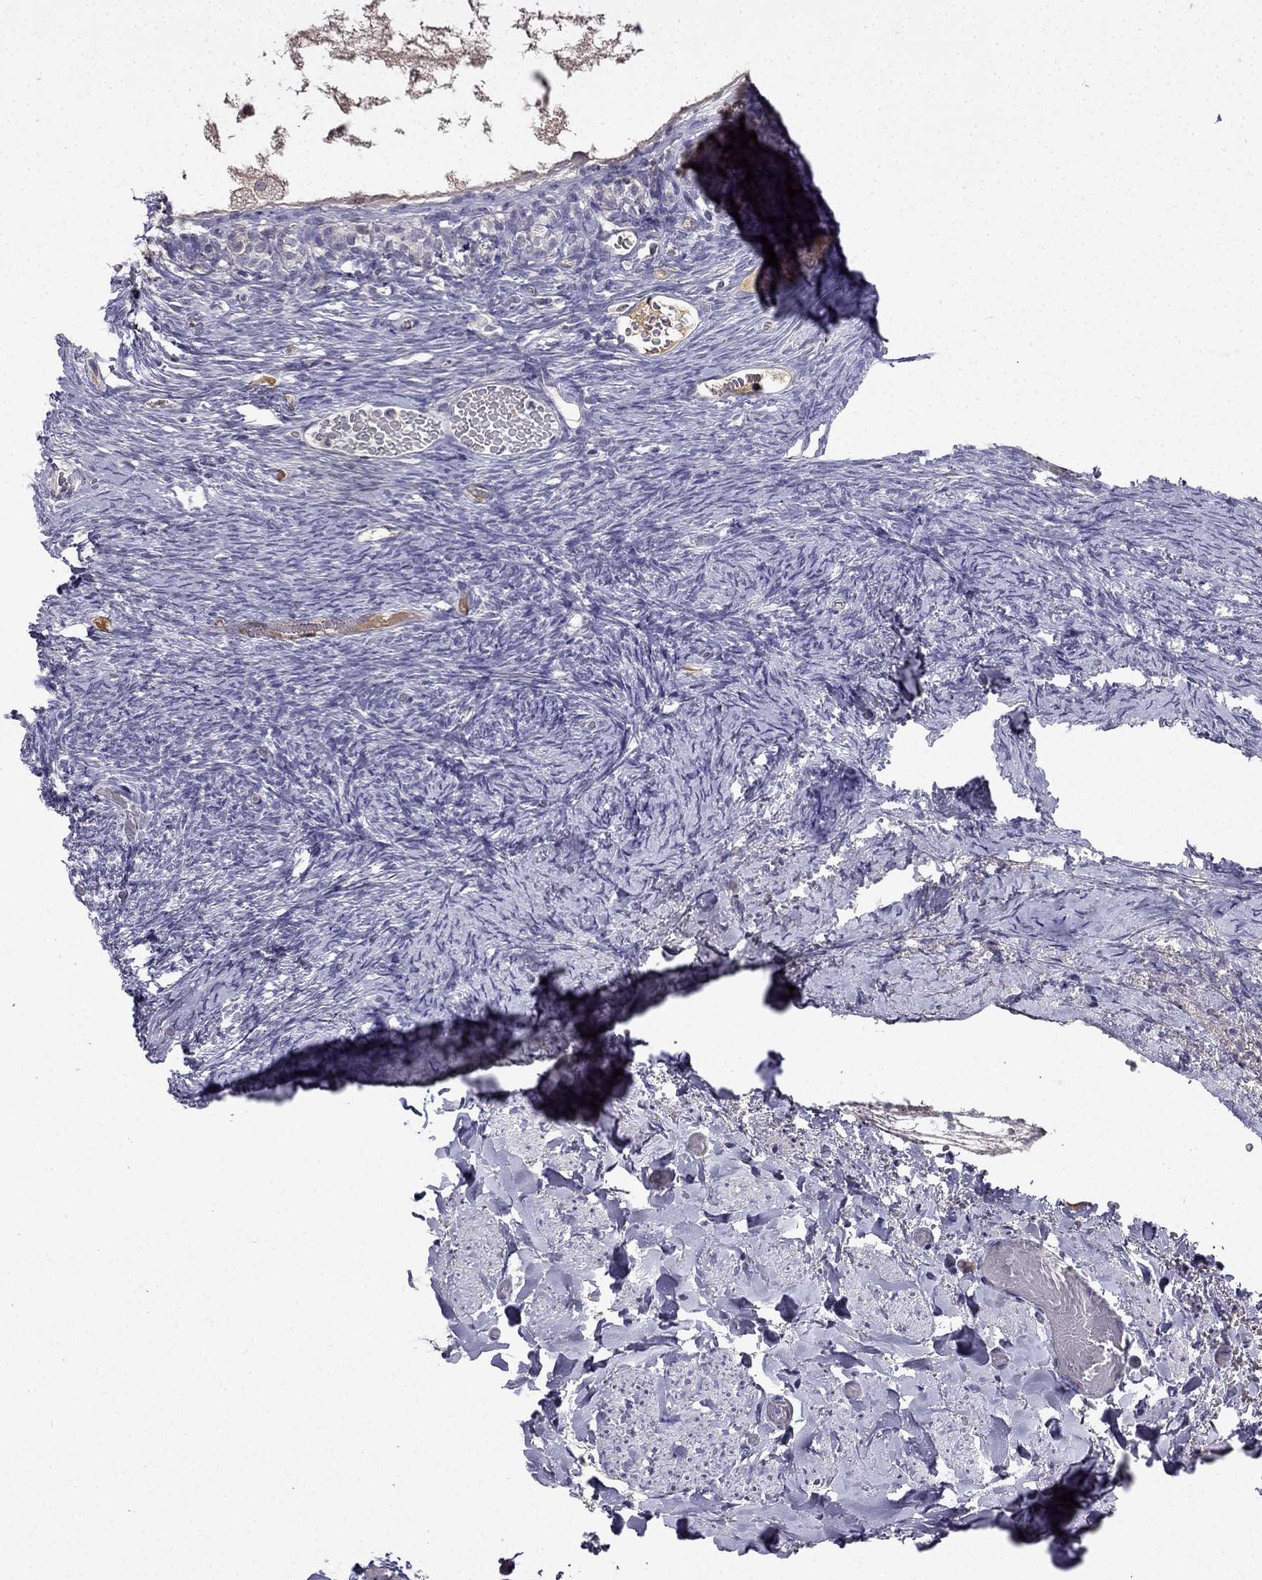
{"staining": {"intensity": "strong", "quantity": ">75%", "location": "cytoplasmic/membranous"}, "tissue": "ovary", "cell_type": "Follicle cells", "image_type": "normal", "snomed": [{"axis": "morphology", "description": "Normal tissue, NOS"}, {"axis": "topography", "description": "Ovary"}], "caption": "Immunohistochemical staining of benign ovary reveals >75% levels of strong cytoplasmic/membranous protein staining in about >75% of follicle cells. (DAB IHC, brown staining for protein, blue staining for nuclei).", "gene": "UHRF1", "patient": {"sex": "female", "age": 39}}